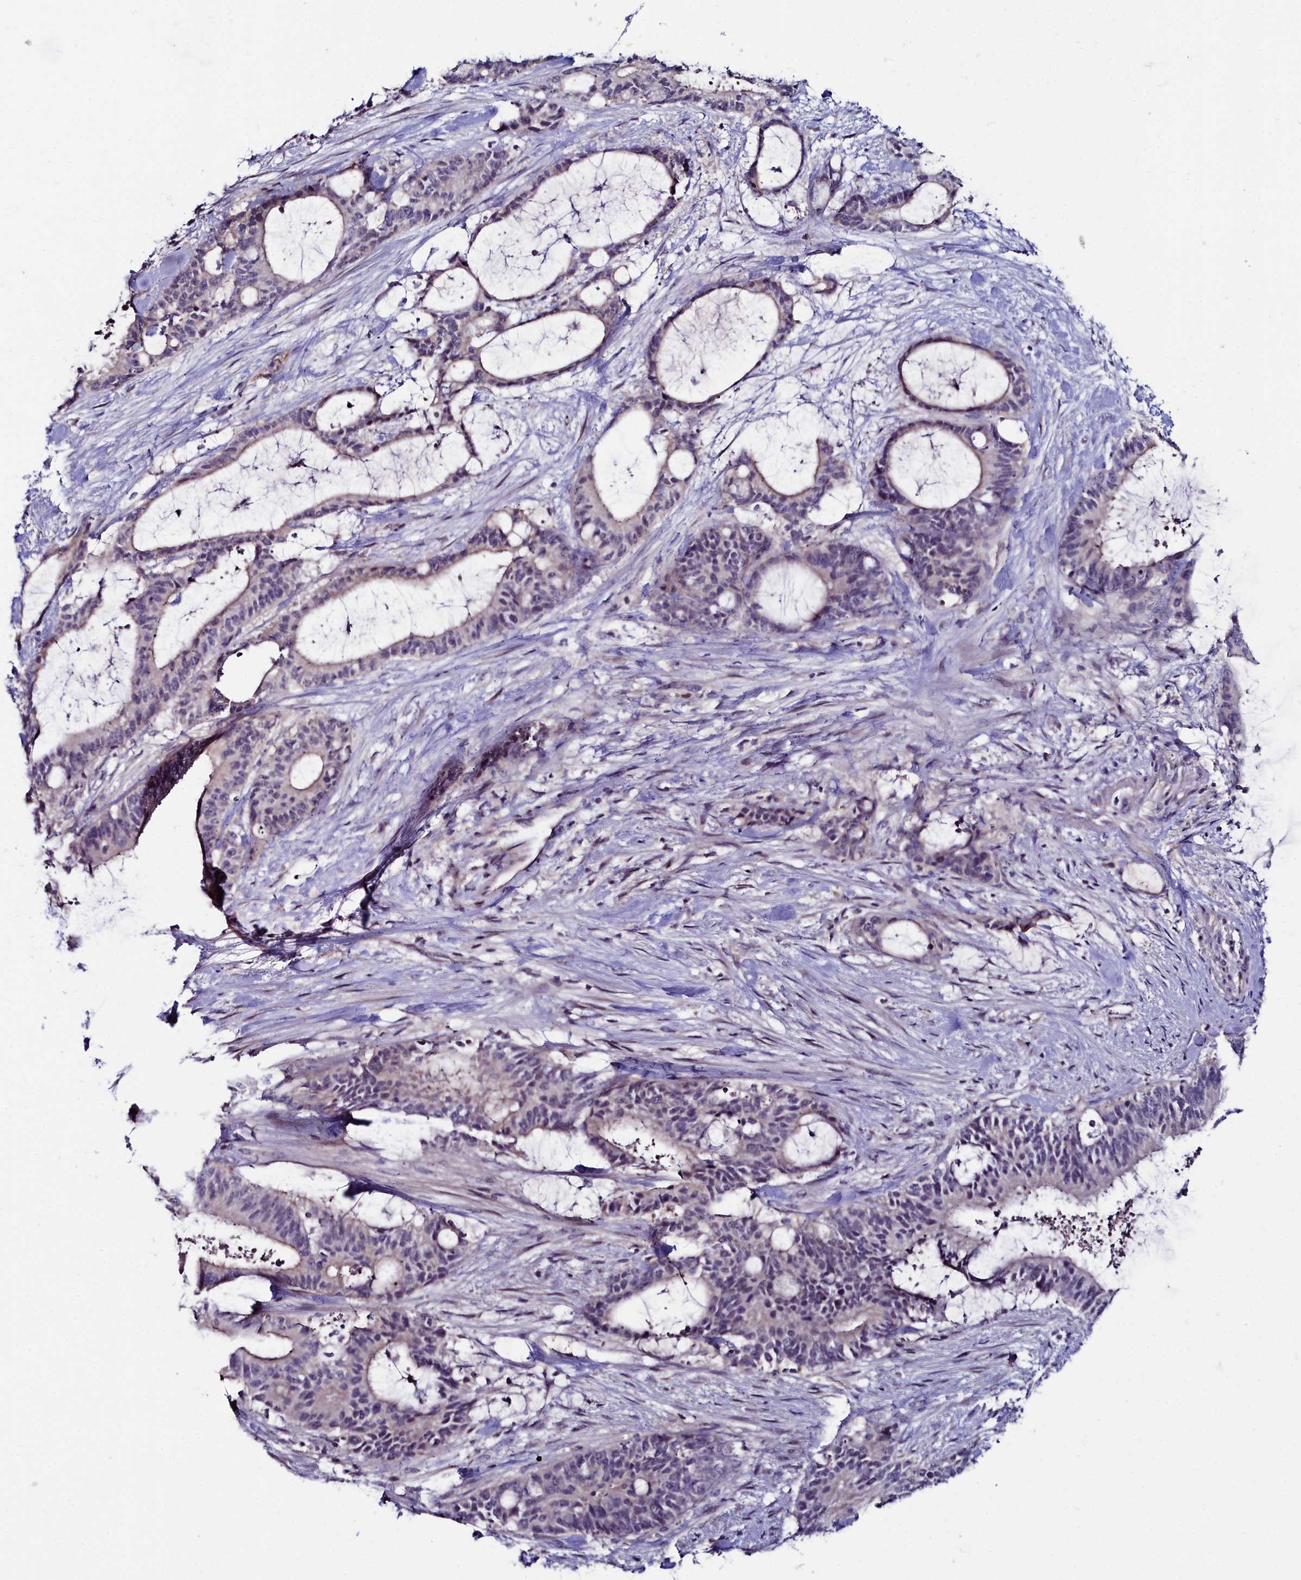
{"staining": {"intensity": "weak", "quantity": "<25%", "location": "cytoplasmic/membranous"}, "tissue": "liver cancer", "cell_type": "Tumor cells", "image_type": "cancer", "snomed": [{"axis": "morphology", "description": "Normal tissue, NOS"}, {"axis": "morphology", "description": "Cholangiocarcinoma"}, {"axis": "topography", "description": "Liver"}, {"axis": "topography", "description": "Peripheral nerve tissue"}], "caption": "Immunohistochemical staining of human cholangiocarcinoma (liver) shows no significant expression in tumor cells. (DAB (3,3'-diaminobenzidine) immunohistochemistry, high magnification).", "gene": "KCTD18", "patient": {"sex": "female", "age": 73}}